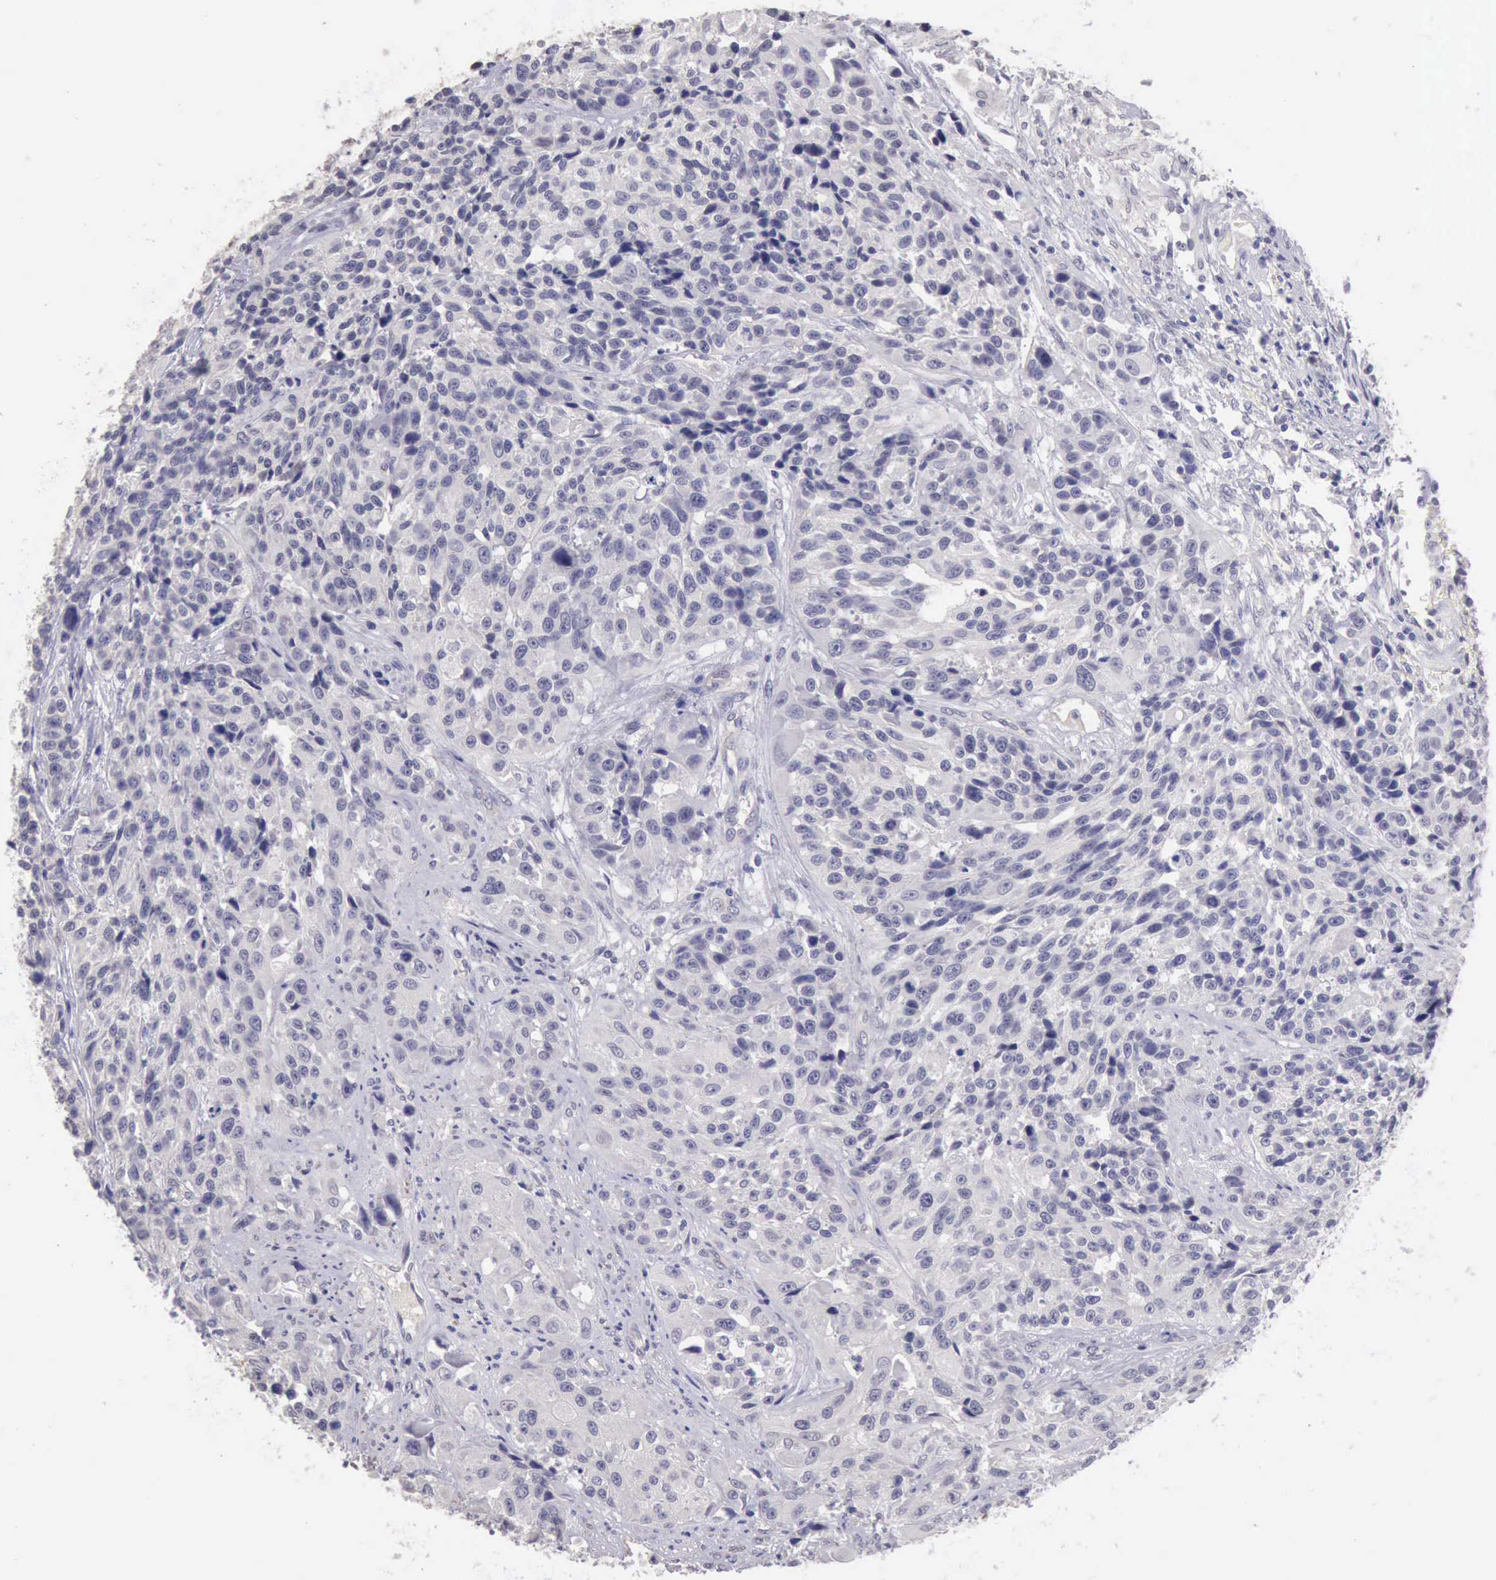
{"staining": {"intensity": "negative", "quantity": "none", "location": "none"}, "tissue": "urothelial cancer", "cell_type": "Tumor cells", "image_type": "cancer", "snomed": [{"axis": "morphology", "description": "Urothelial carcinoma, High grade"}, {"axis": "topography", "description": "Urinary bladder"}], "caption": "DAB (3,3'-diaminobenzidine) immunohistochemical staining of urothelial carcinoma (high-grade) reveals no significant expression in tumor cells. The staining was performed using DAB (3,3'-diaminobenzidine) to visualize the protein expression in brown, while the nuclei were stained in blue with hematoxylin (Magnification: 20x).", "gene": "KCND1", "patient": {"sex": "female", "age": 81}}